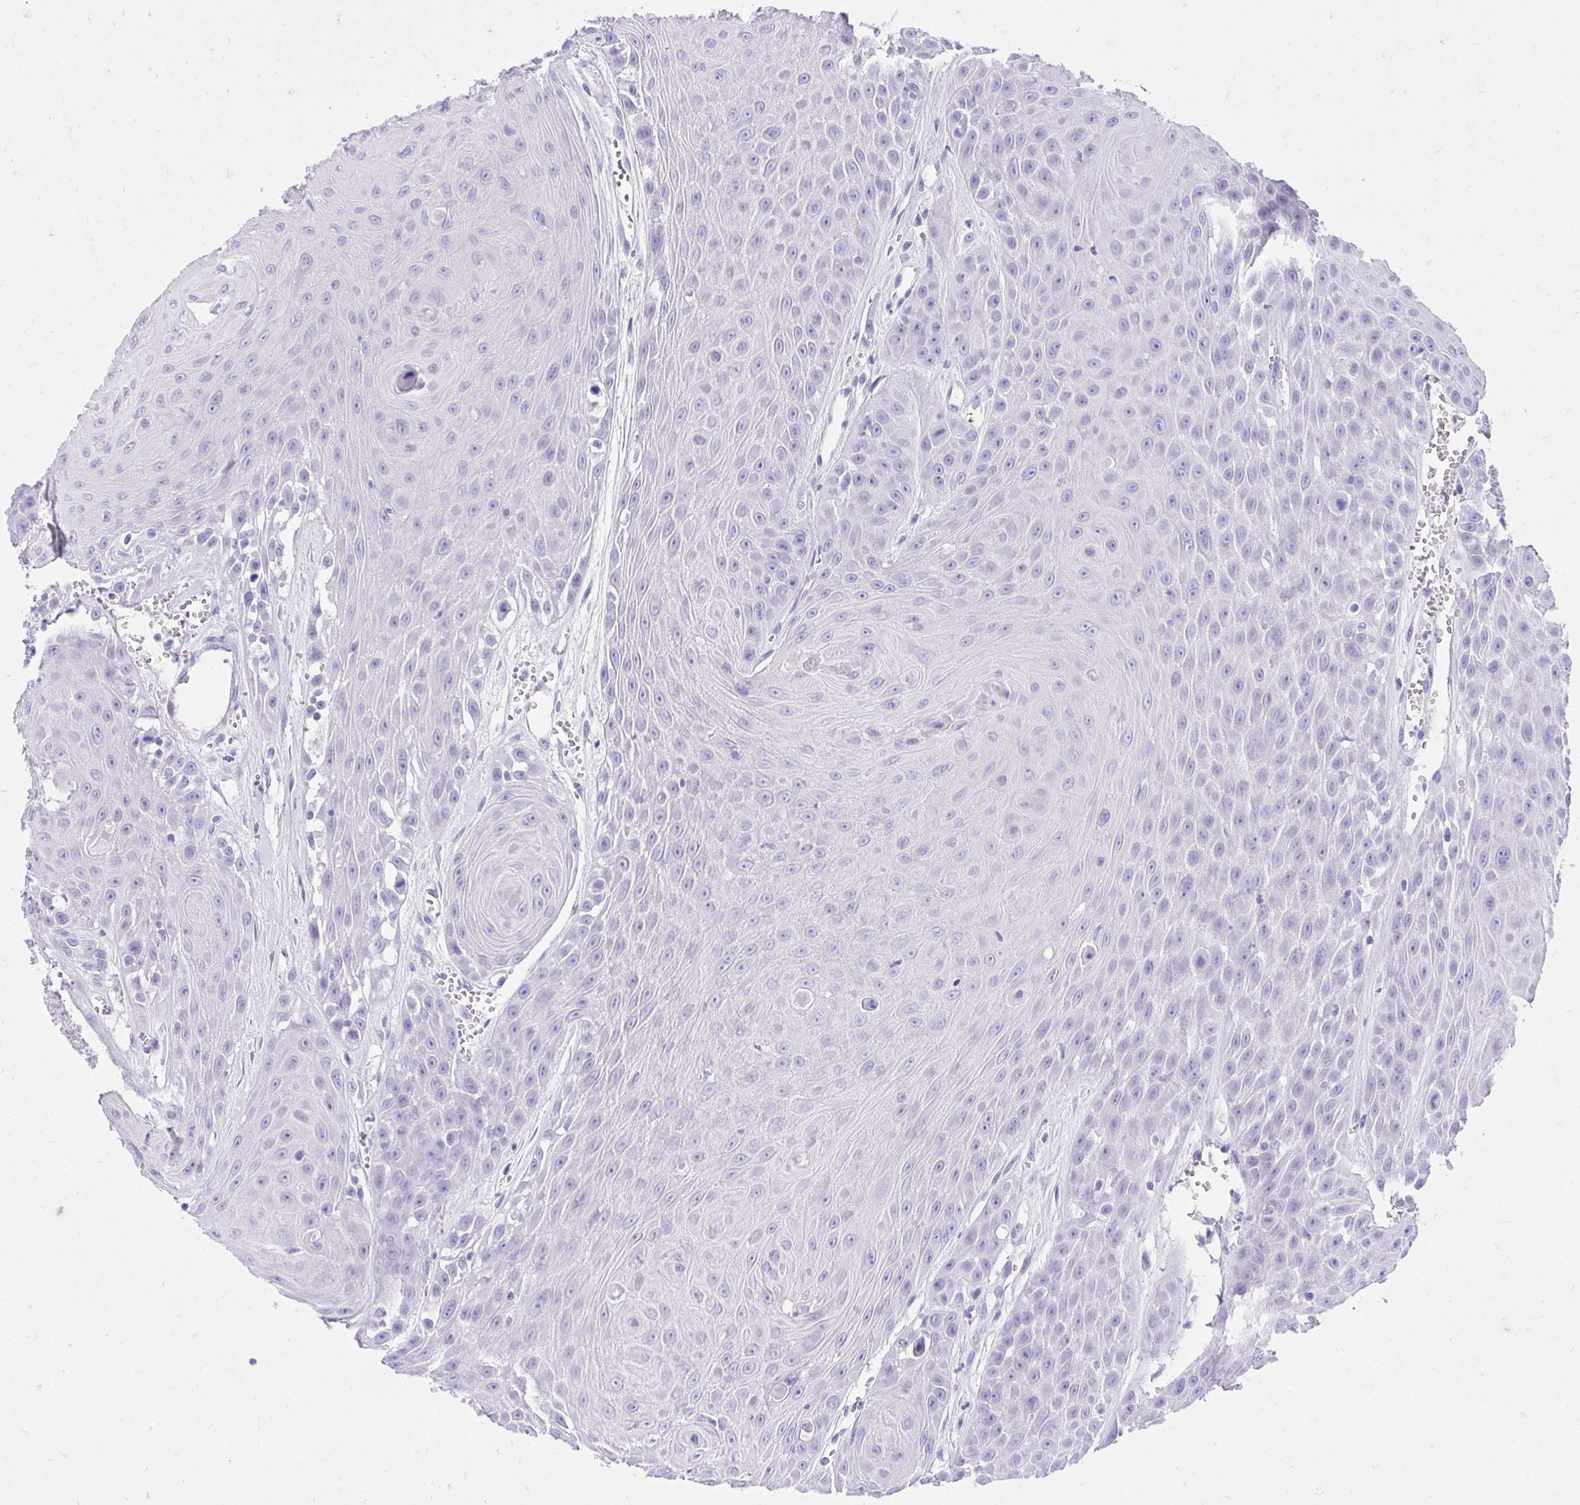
{"staining": {"intensity": "negative", "quantity": "none", "location": "none"}, "tissue": "head and neck cancer", "cell_type": "Tumor cells", "image_type": "cancer", "snomed": [{"axis": "morphology", "description": "Squamous cell carcinoma, NOS"}, {"axis": "topography", "description": "Oral tissue"}, {"axis": "topography", "description": "Head-Neck"}], "caption": "Human squamous cell carcinoma (head and neck) stained for a protein using immunohistochemistry (IHC) exhibits no staining in tumor cells.", "gene": "KCNN4", "patient": {"sex": "male", "age": 81}}